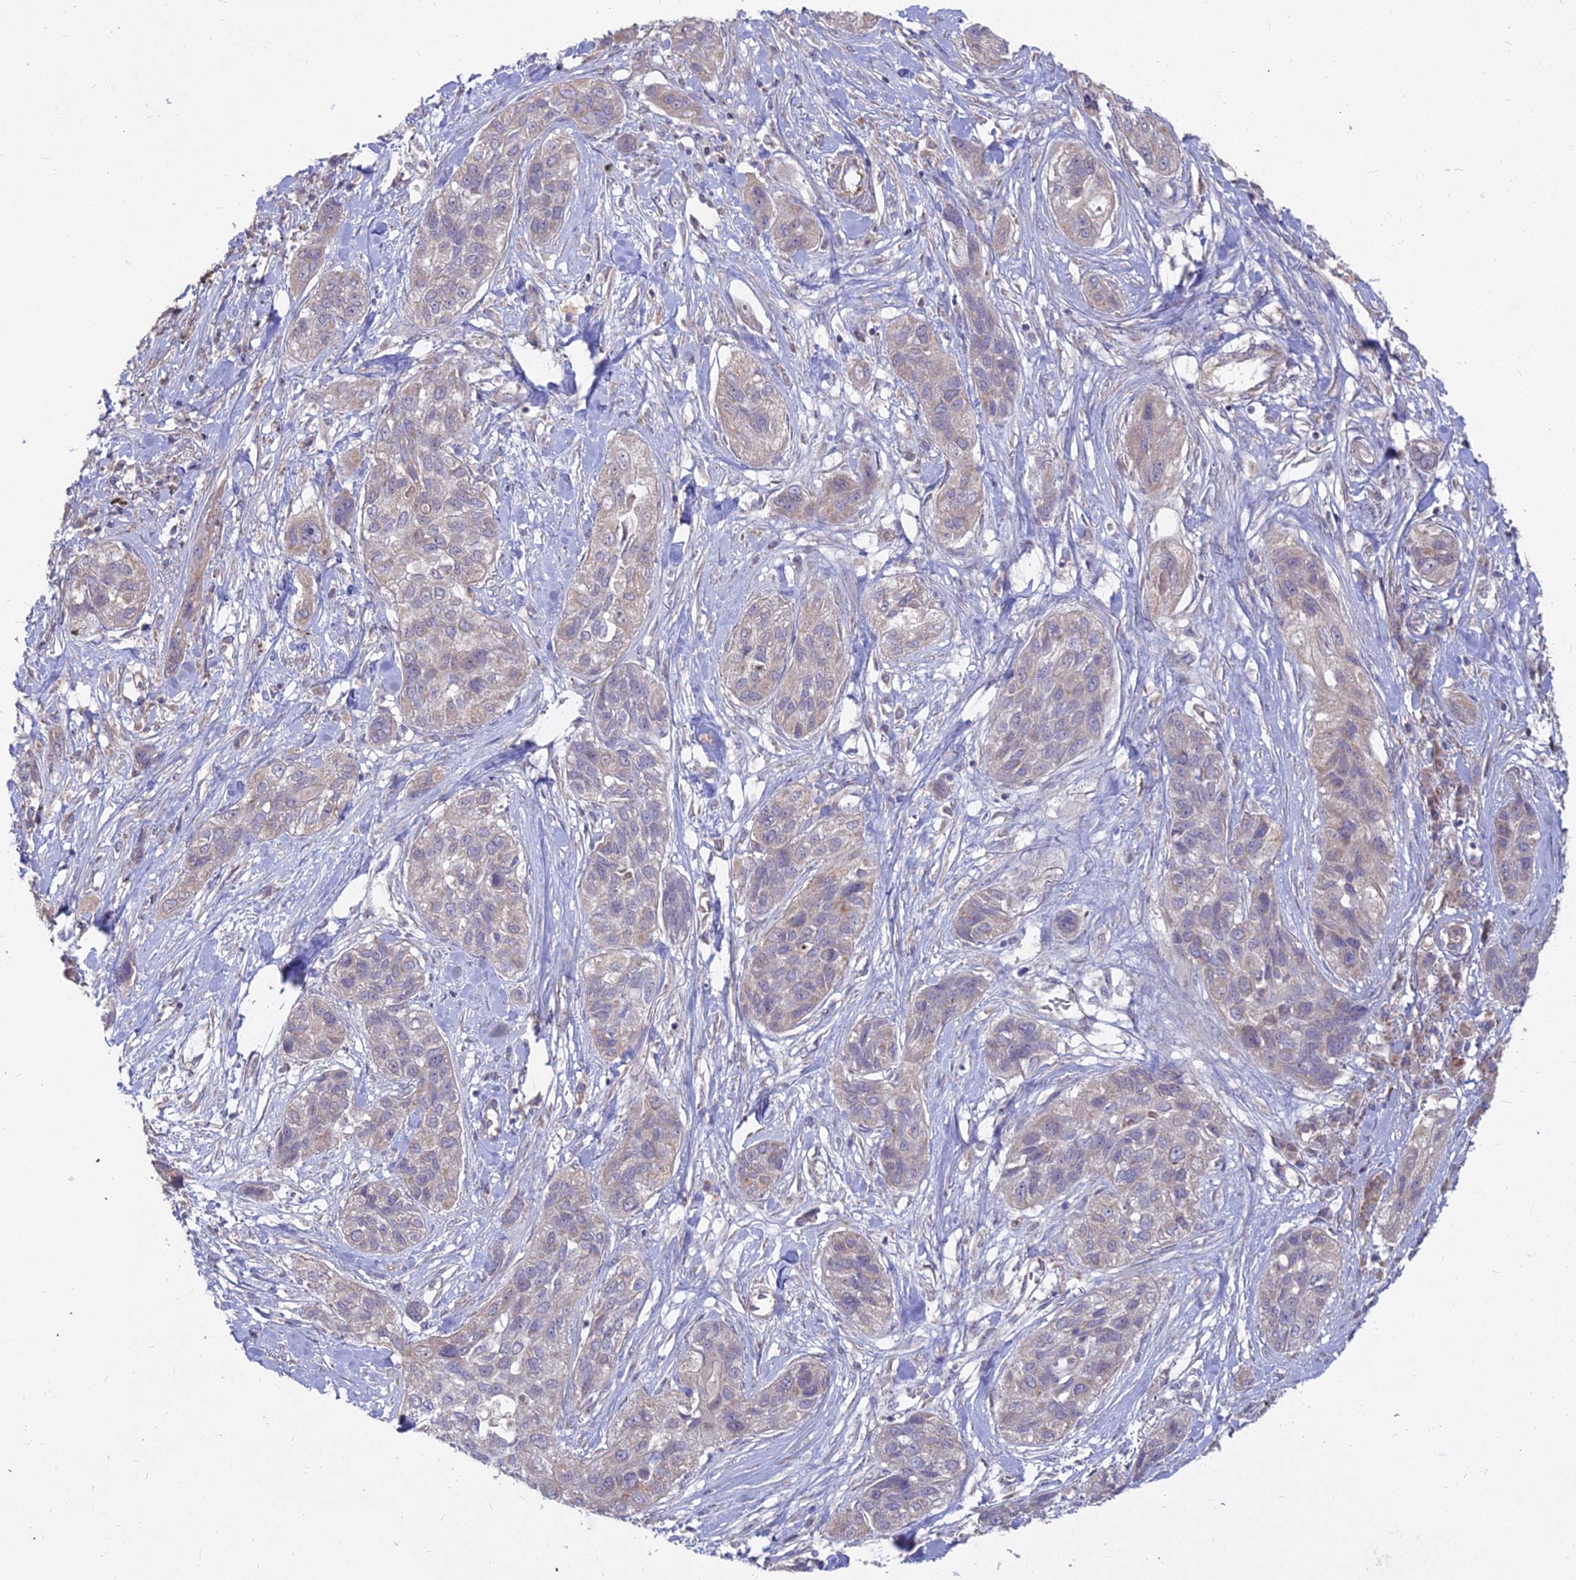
{"staining": {"intensity": "weak", "quantity": "<25%", "location": "cytoplasmic/membranous"}, "tissue": "lung cancer", "cell_type": "Tumor cells", "image_type": "cancer", "snomed": [{"axis": "morphology", "description": "Squamous cell carcinoma, NOS"}, {"axis": "topography", "description": "Lung"}], "caption": "A micrograph of lung squamous cell carcinoma stained for a protein displays no brown staining in tumor cells.", "gene": "MICU2", "patient": {"sex": "female", "age": 70}}